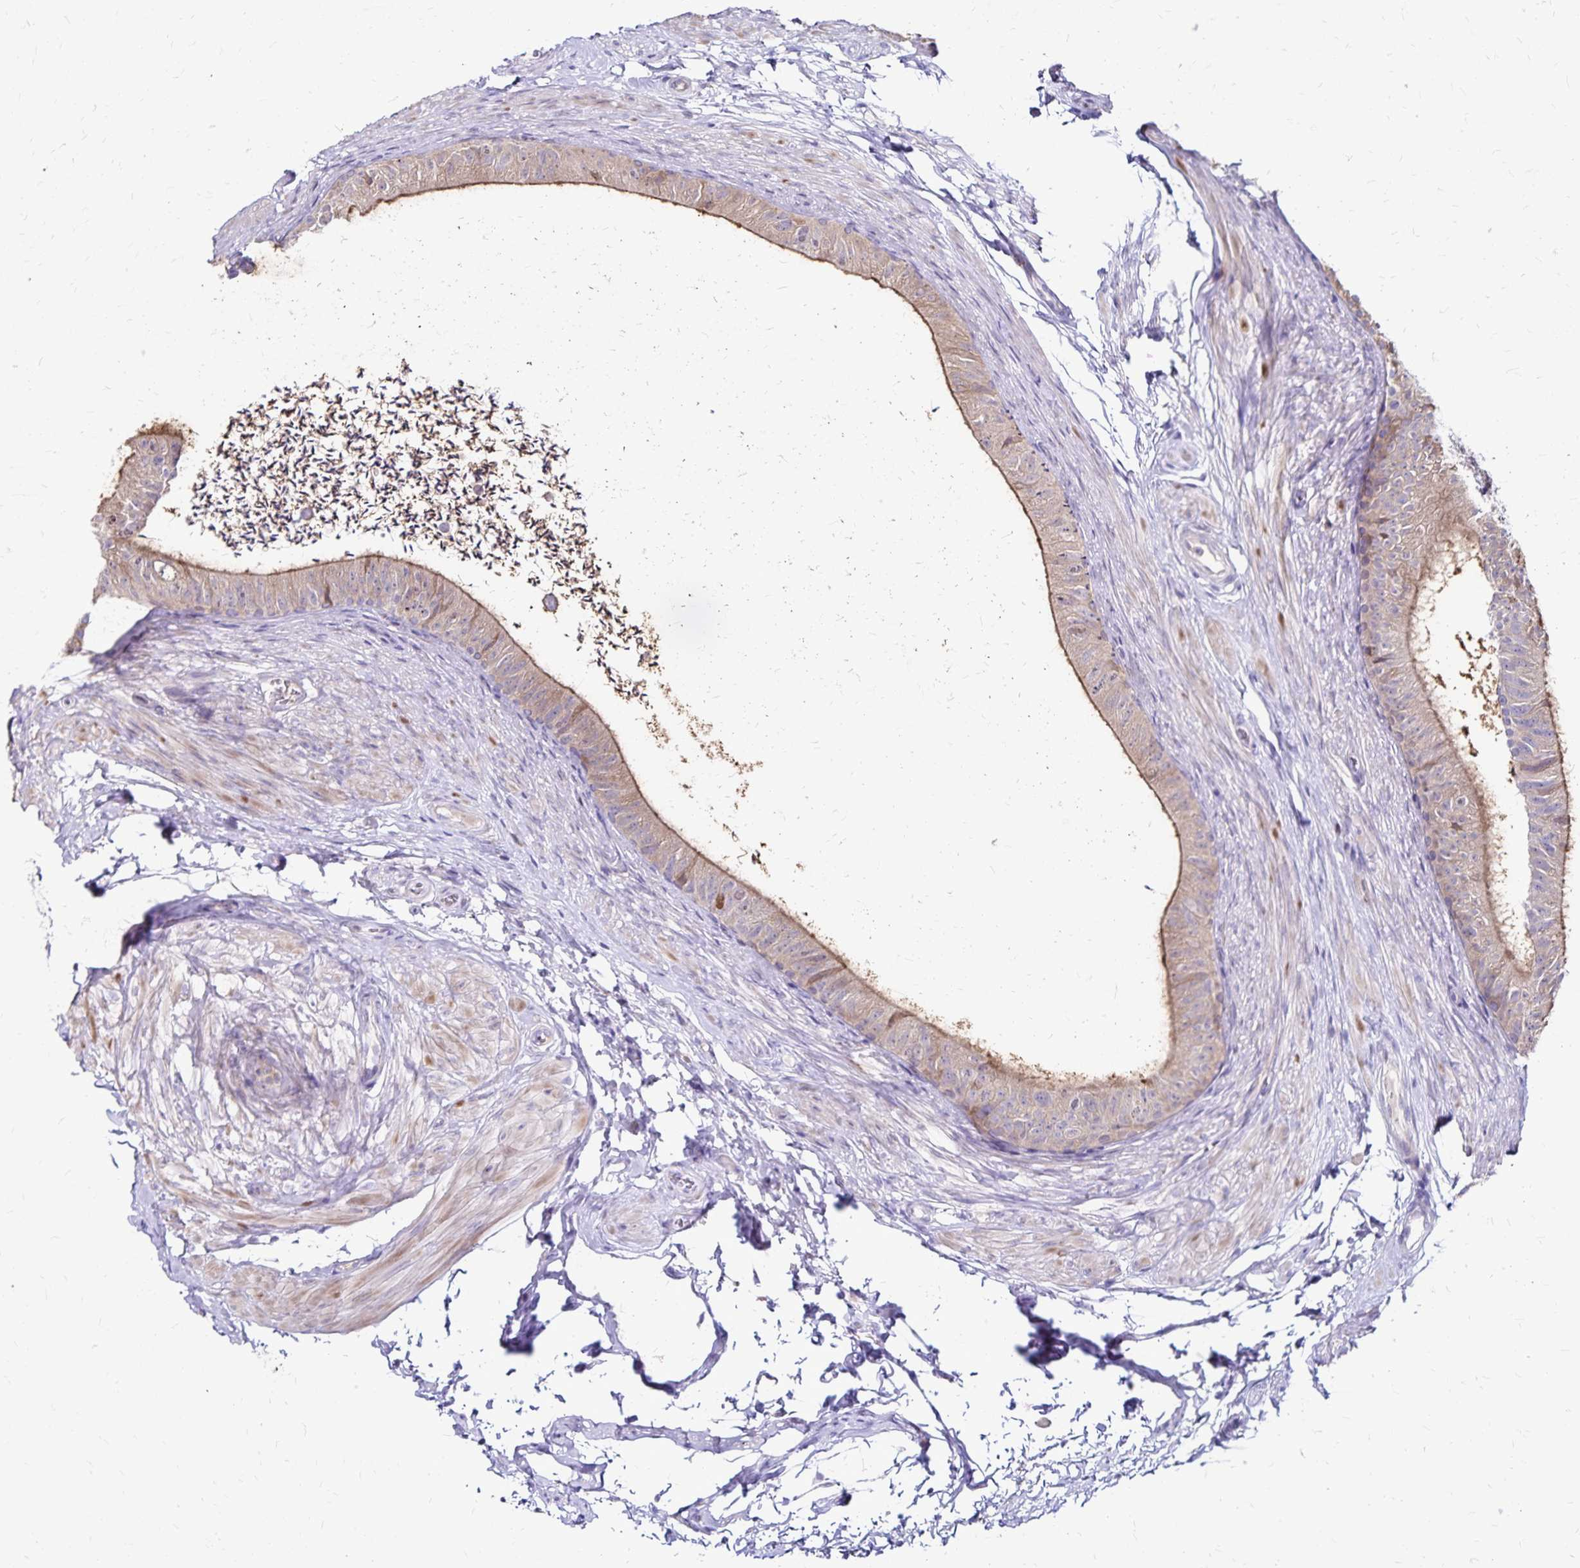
{"staining": {"intensity": "moderate", "quantity": ">75%", "location": "cytoplasmic/membranous"}, "tissue": "epididymis", "cell_type": "Glandular cells", "image_type": "normal", "snomed": [{"axis": "morphology", "description": "Normal tissue, NOS"}, {"axis": "topography", "description": "Epididymis, spermatic cord, NOS"}, {"axis": "topography", "description": "Epididymis"}, {"axis": "topography", "description": "Peripheral nerve tissue"}], "caption": "IHC histopathology image of normal epididymis: human epididymis stained using immunohistochemistry (IHC) displays medium levels of moderate protein expression localized specifically in the cytoplasmic/membranous of glandular cells, appearing as a cytoplasmic/membranous brown color.", "gene": "NAGPA", "patient": {"sex": "male", "age": 29}}